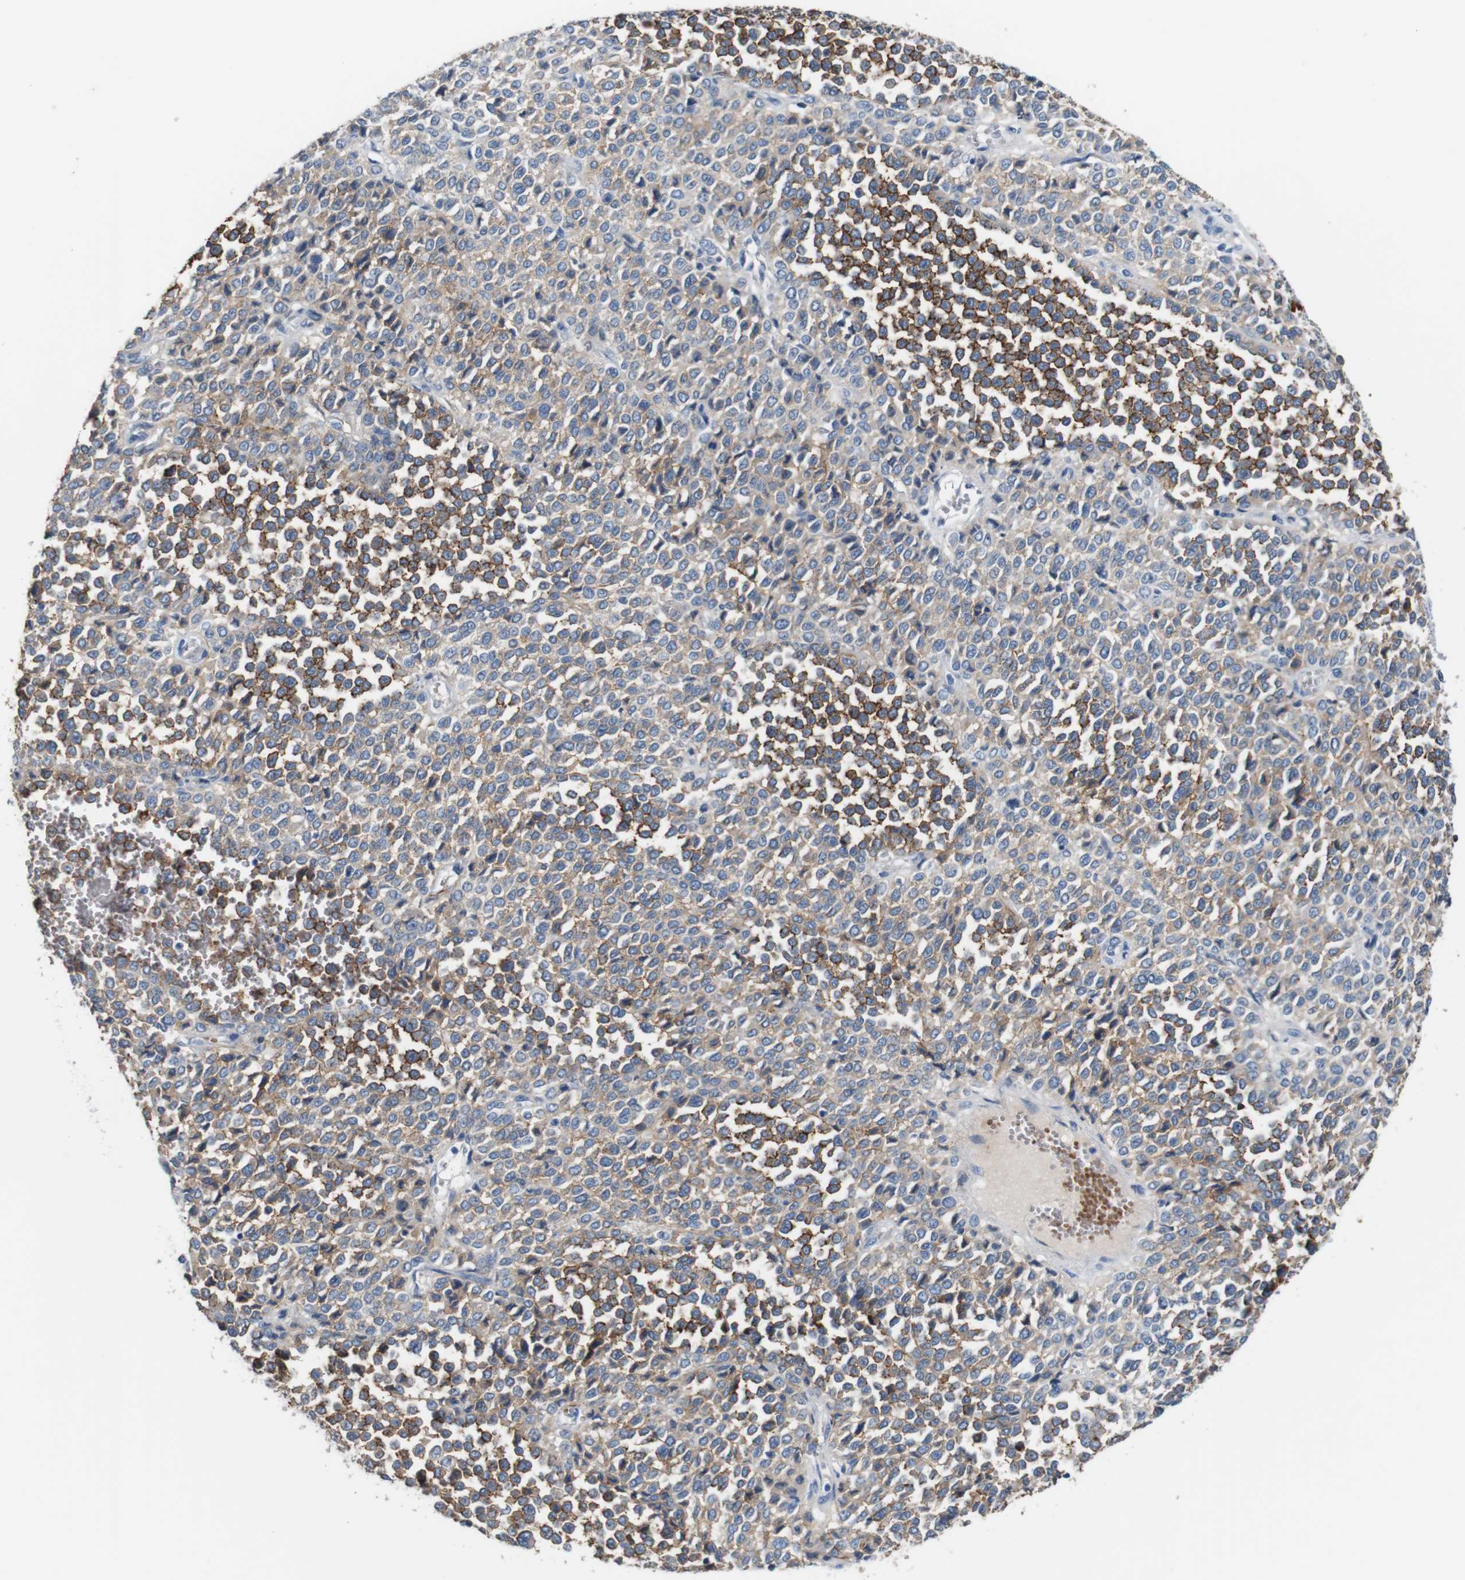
{"staining": {"intensity": "moderate", "quantity": "25%-75%", "location": "cytoplasmic/membranous"}, "tissue": "melanoma", "cell_type": "Tumor cells", "image_type": "cancer", "snomed": [{"axis": "morphology", "description": "Malignant melanoma, Metastatic site"}, {"axis": "topography", "description": "Pancreas"}], "caption": "A brown stain shows moderate cytoplasmic/membranous expression of a protein in melanoma tumor cells.", "gene": "IGSF8", "patient": {"sex": "female", "age": 30}}